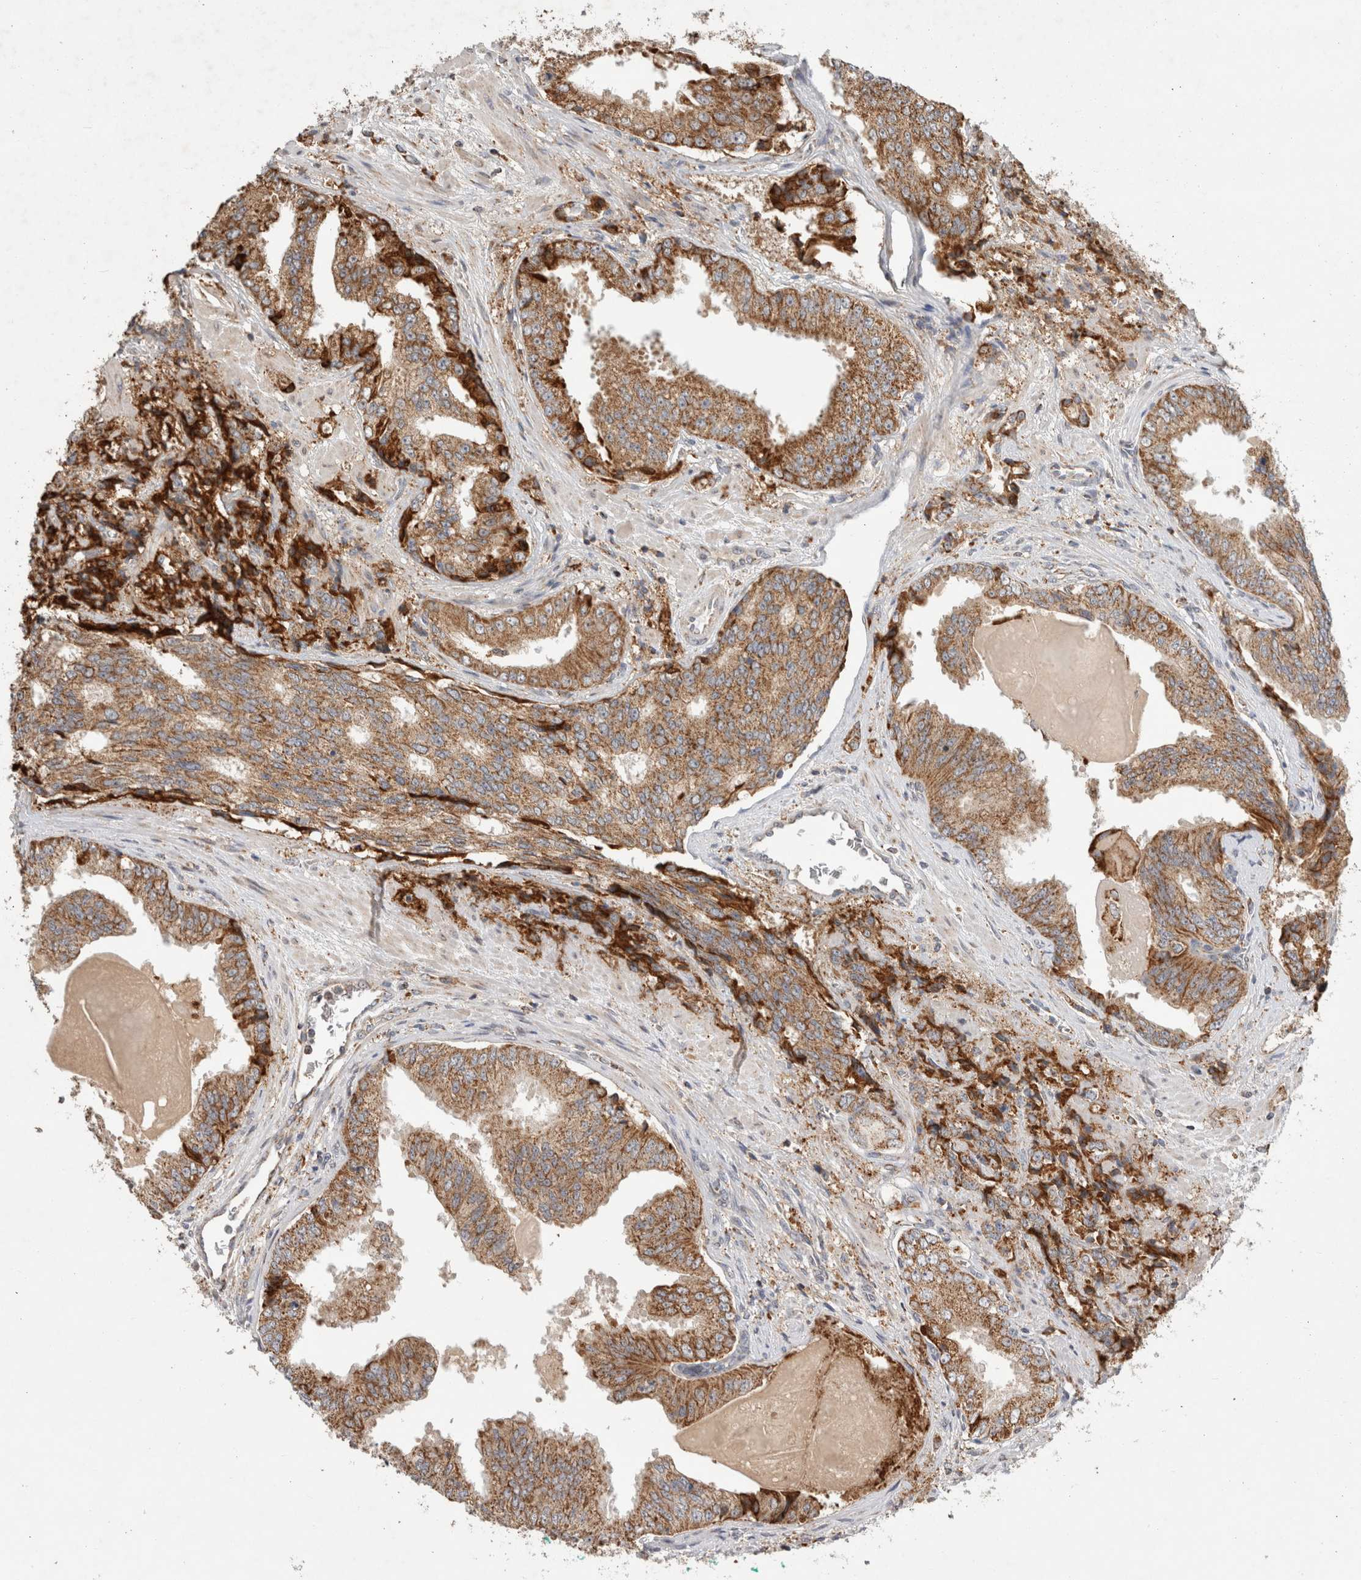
{"staining": {"intensity": "moderate", "quantity": ">75%", "location": "cytoplasmic/membranous"}, "tissue": "prostate cancer", "cell_type": "Tumor cells", "image_type": "cancer", "snomed": [{"axis": "morphology", "description": "Adenocarcinoma, High grade"}, {"axis": "topography", "description": "Prostate"}], "caption": "High-magnification brightfield microscopy of prostate cancer stained with DAB (3,3'-diaminobenzidine) (brown) and counterstained with hematoxylin (blue). tumor cells exhibit moderate cytoplasmic/membranous staining is seen in about>75% of cells. (IHC, brightfield microscopy, high magnification).", "gene": "HROB", "patient": {"sex": "male", "age": 58}}